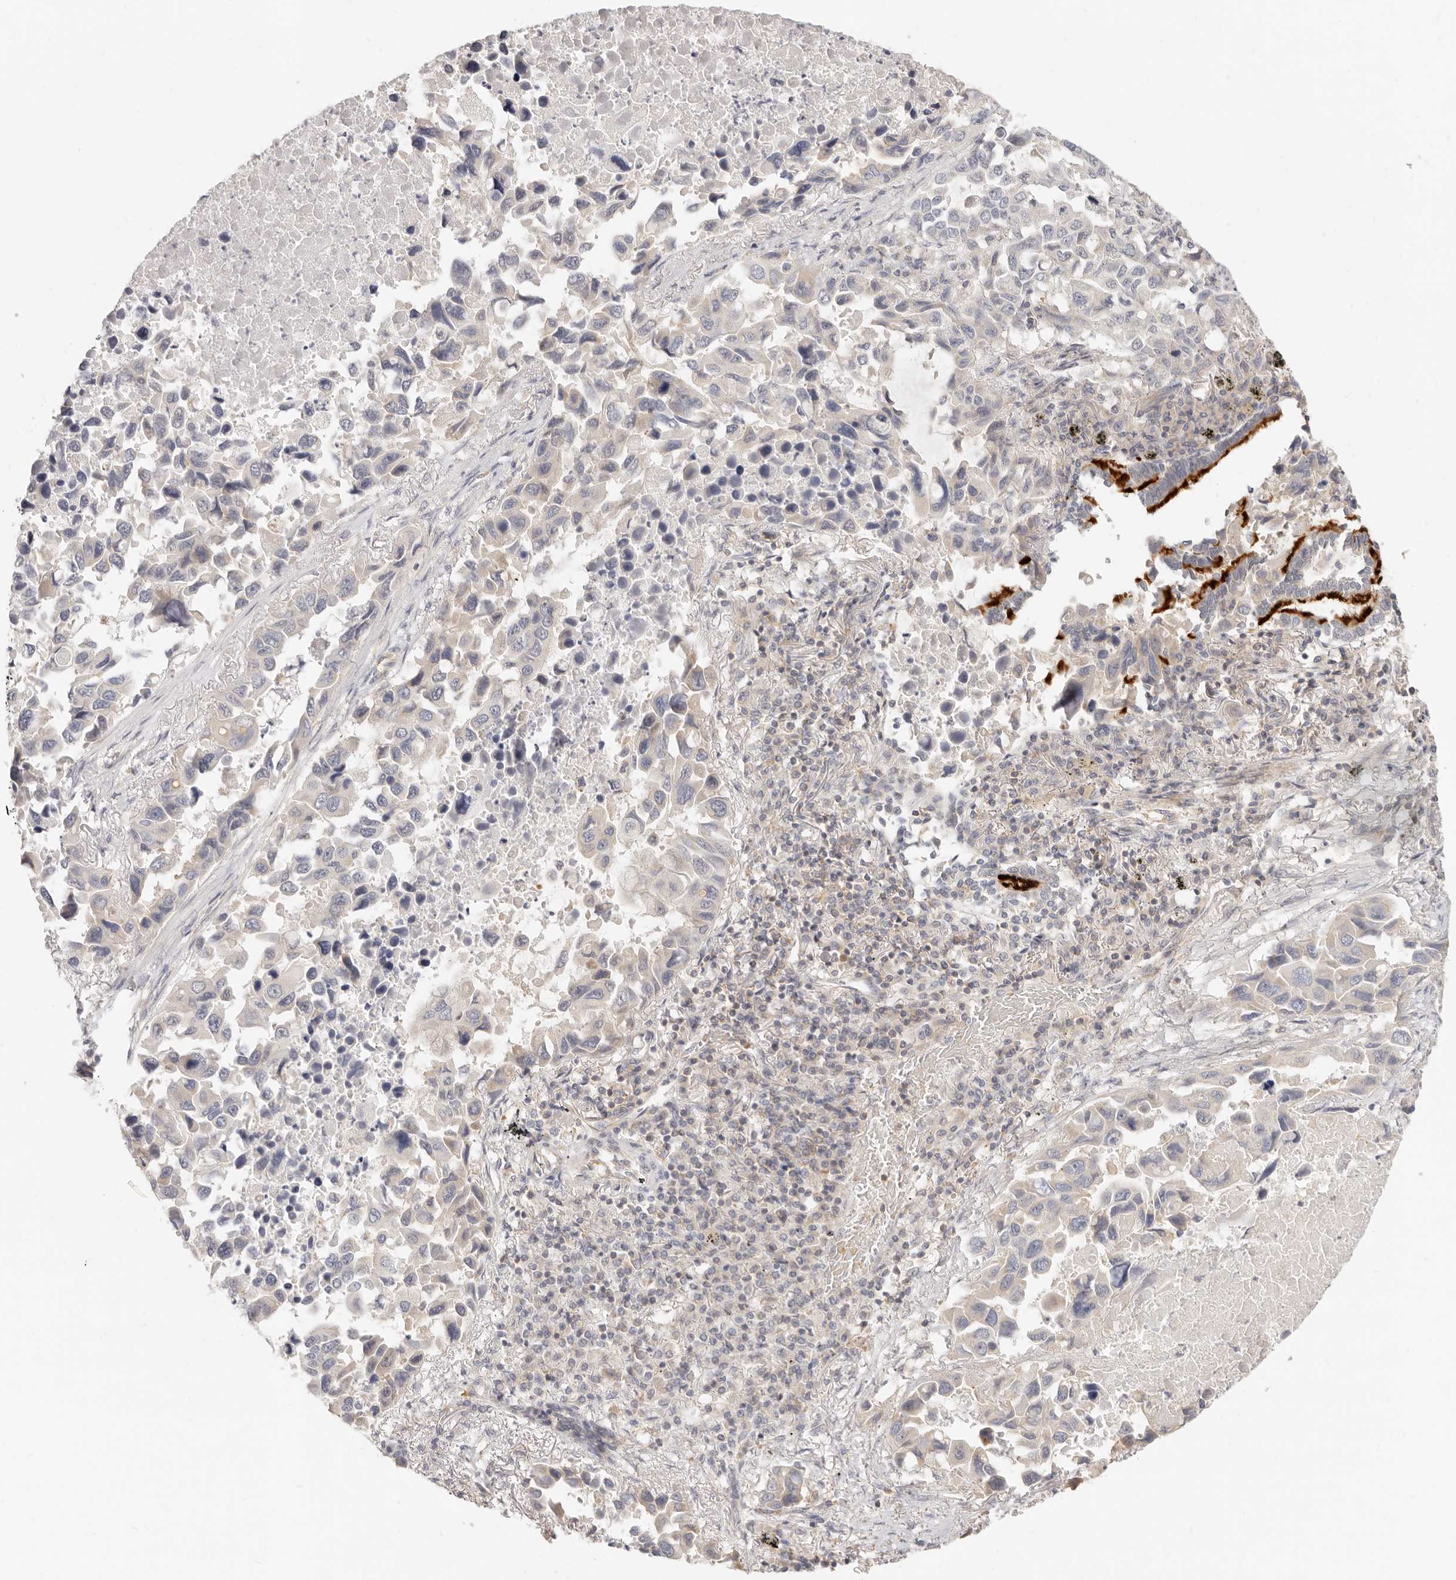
{"staining": {"intensity": "negative", "quantity": "none", "location": "none"}, "tissue": "lung cancer", "cell_type": "Tumor cells", "image_type": "cancer", "snomed": [{"axis": "morphology", "description": "Adenocarcinoma, NOS"}, {"axis": "topography", "description": "Lung"}], "caption": "A photomicrograph of lung adenocarcinoma stained for a protein reveals no brown staining in tumor cells.", "gene": "LTB4R2", "patient": {"sex": "male", "age": 64}}